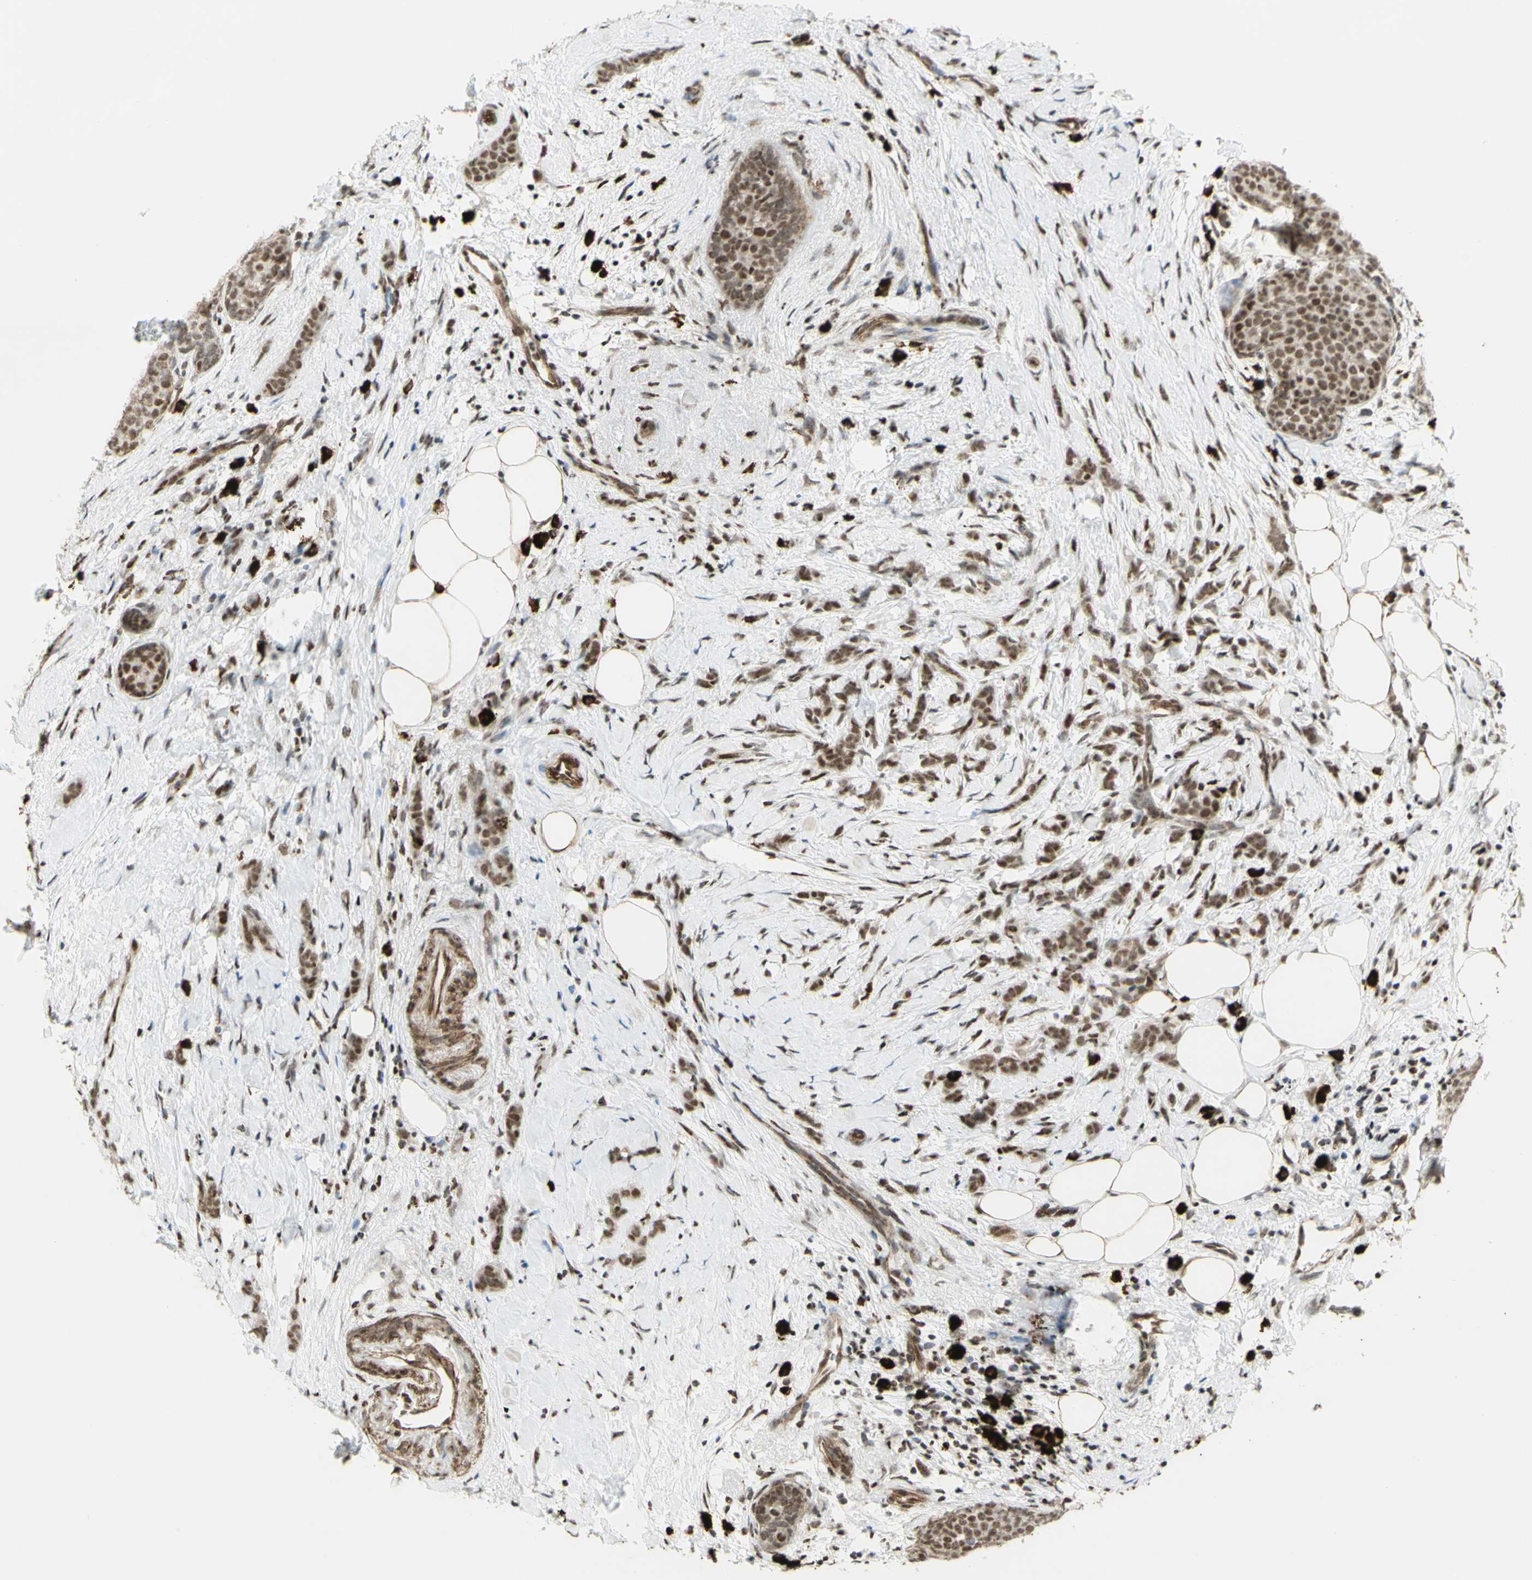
{"staining": {"intensity": "moderate", "quantity": ">75%", "location": "nuclear"}, "tissue": "breast cancer", "cell_type": "Tumor cells", "image_type": "cancer", "snomed": [{"axis": "morphology", "description": "Lobular carcinoma, in situ"}, {"axis": "morphology", "description": "Lobular carcinoma"}, {"axis": "topography", "description": "Breast"}], "caption": "IHC of breast lobular carcinoma in situ exhibits medium levels of moderate nuclear staining in approximately >75% of tumor cells. (DAB (3,3'-diaminobenzidine) = brown stain, brightfield microscopy at high magnification).", "gene": "ZMYM6", "patient": {"sex": "female", "age": 41}}